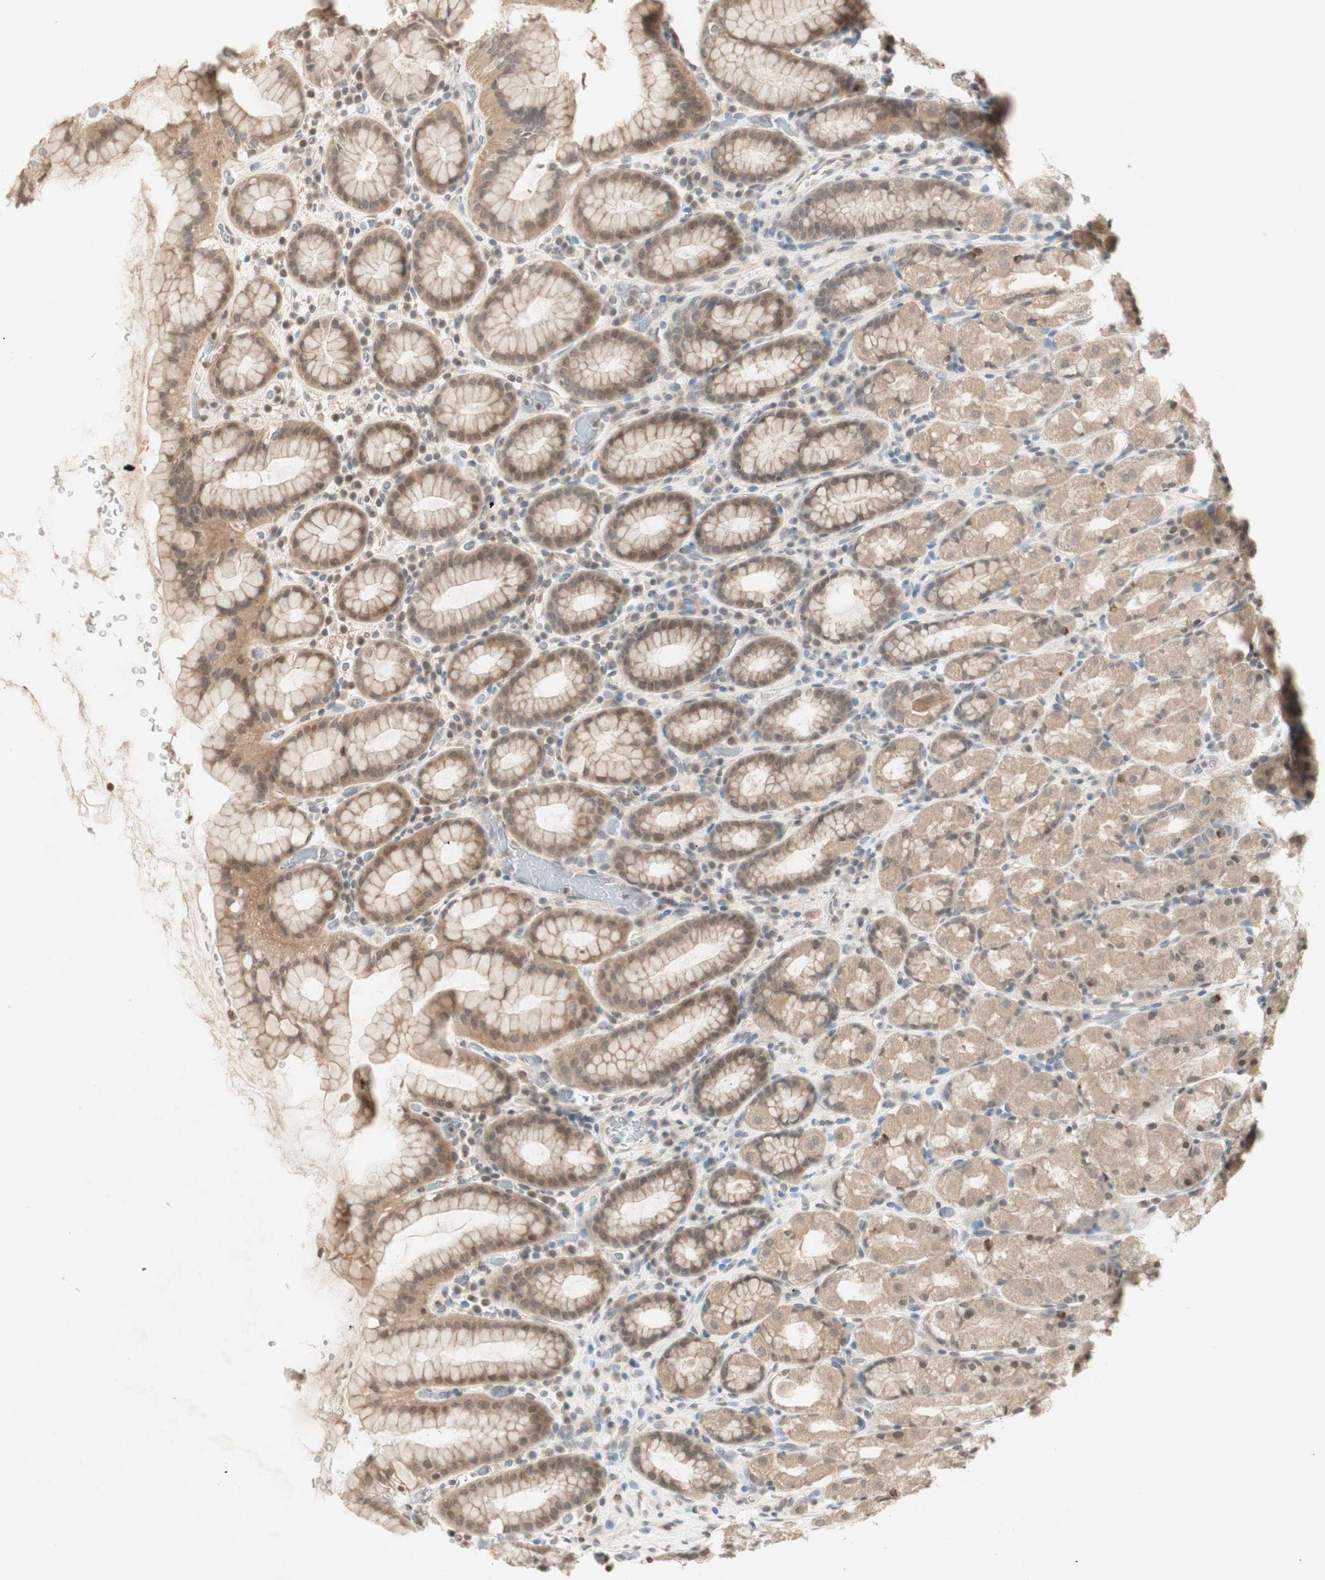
{"staining": {"intensity": "weak", "quantity": ">75%", "location": "cytoplasmic/membranous,nuclear"}, "tissue": "stomach", "cell_type": "Glandular cells", "image_type": "normal", "snomed": [{"axis": "morphology", "description": "Normal tissue, NOS"}, {"axis": "topography", "description": "Stomach, upper"}], "caption": "Normal stomach shows weak cytoplasmic/membranous,nuclear staining in approximately >75% of glandular cells, visualized by immunohistochemistry. (Stains: DAB (3,3'-diaminobenzidine) in brown, nuclei in blue, Microscopy: brightfield microscopy at high magnification).", "gene": "GLI1", "patient": {"sex": "male", "age": 68}}